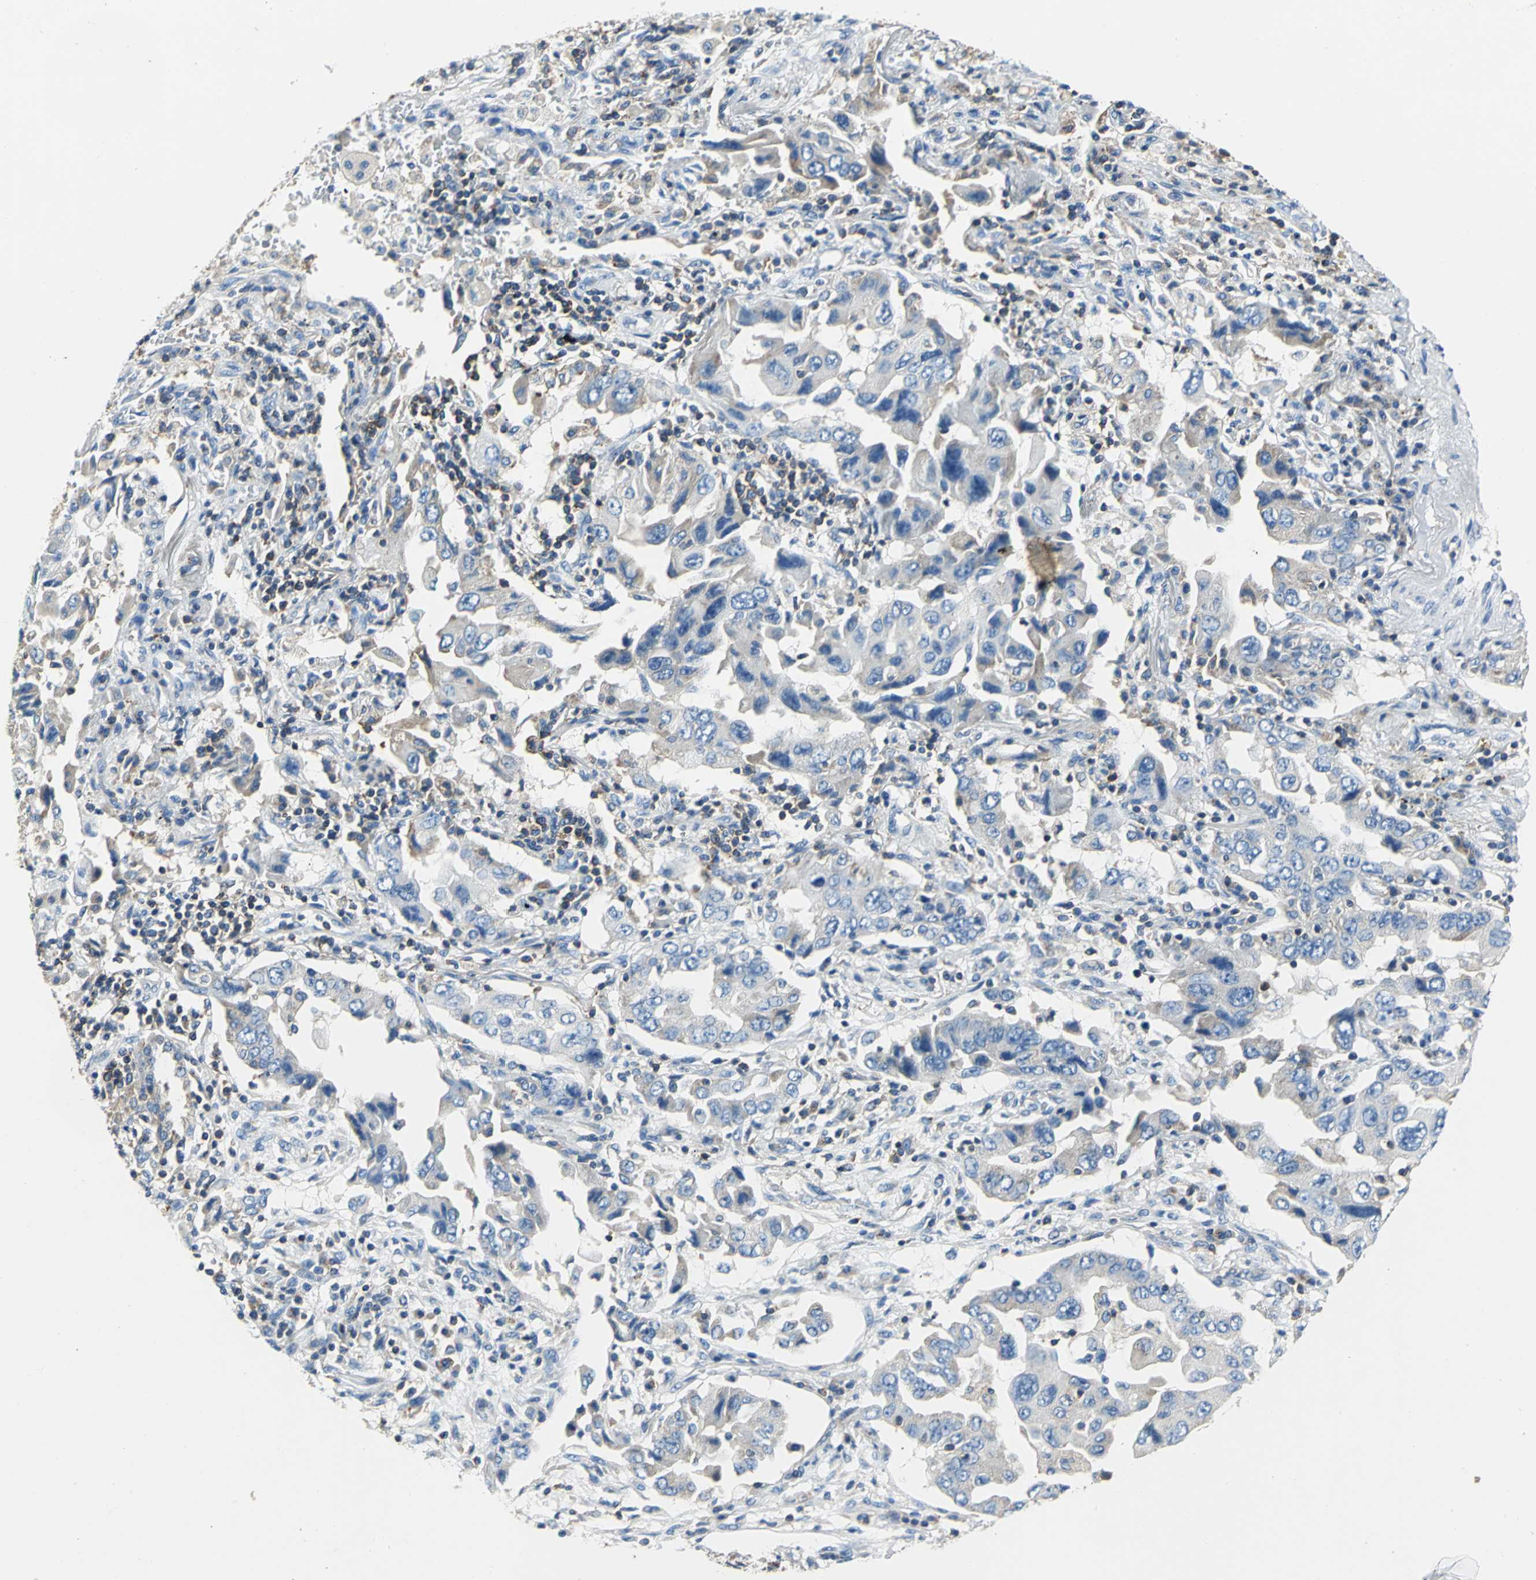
{"staining": {"intensity": "weak", "quantity": "<25%", "location": "cytoplasmic/membranous"}, "tissue": "lung cancer", "cell_type": "Tumor cells", "image_type": "cancer", "snomed": [{"axis": "morphology", "description": "Adenocarcinoma, NOS"}, {"axis": "topography", "description": "Lung"}], "caption": "The photomicrograph displays no staining of tumor cells in lung cancer (adenocarcinoma). (DAB immunohistochemistry (IHC) with hematoxylin counter stain).", "gene": "SEPTIN6", "patient": {"sex": "female", "age": 65}}